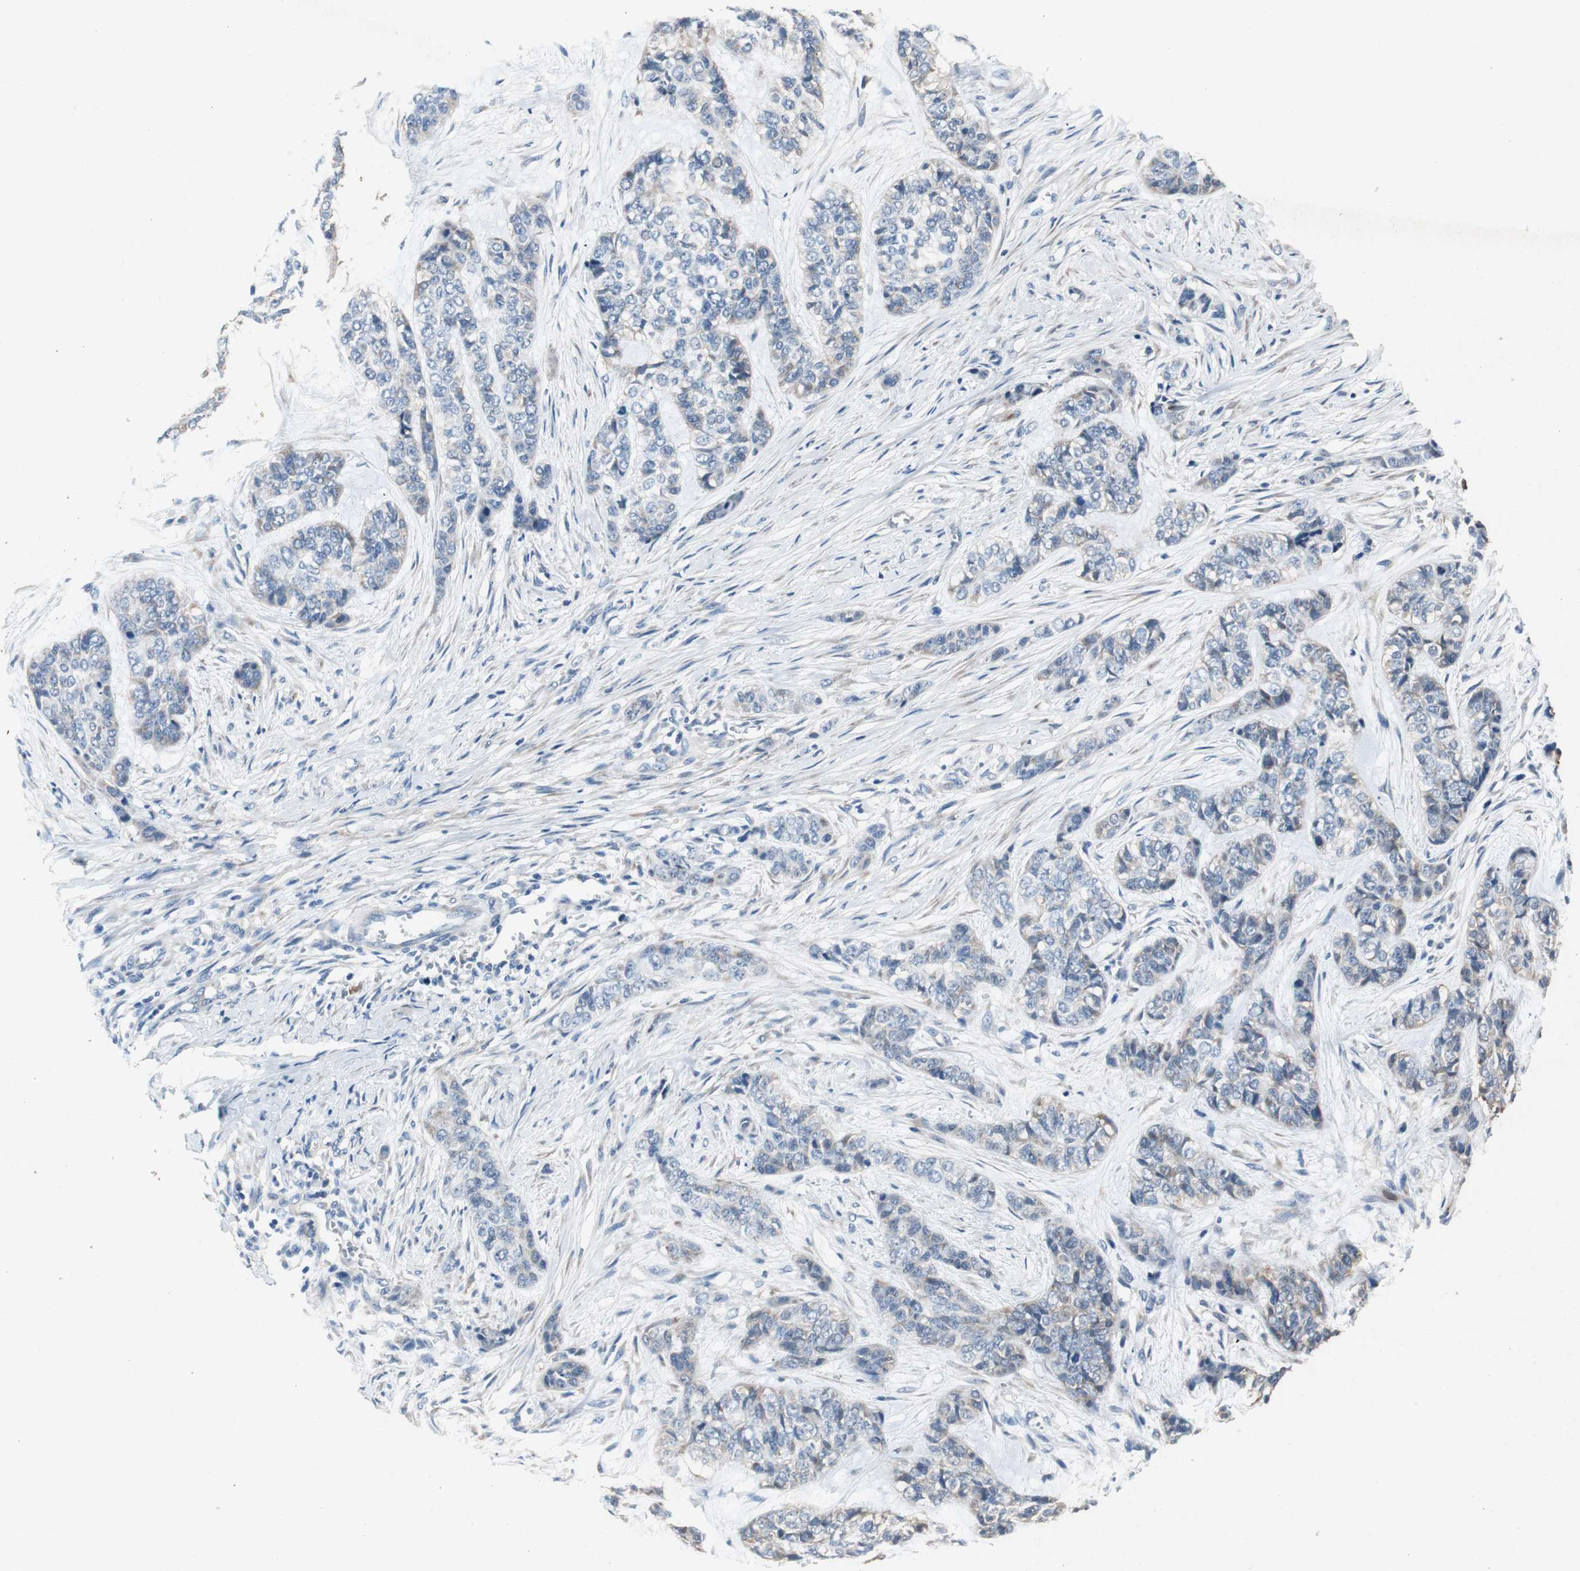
{"staining": {"intensity": "weak", "quantity": "25%-75%", "location": "cytoplasmic/membranous"}, "tissue": "skin cancer", "cell_type": "Tumor cells", "image_type": "cancer", "snomed": [{"axis": "morphology", "description": "Basal cell carcinoma"}, {"axis": "topography", "description": "Skin"}], "caption": "The immunohistochemical stain highlights weak cytoplasmic/membranous positivity in tumor cells of basal cell carcinoma (skin) tissue.", "gene": "RPL35", "patient": {"sex": "female", "age": 64}}